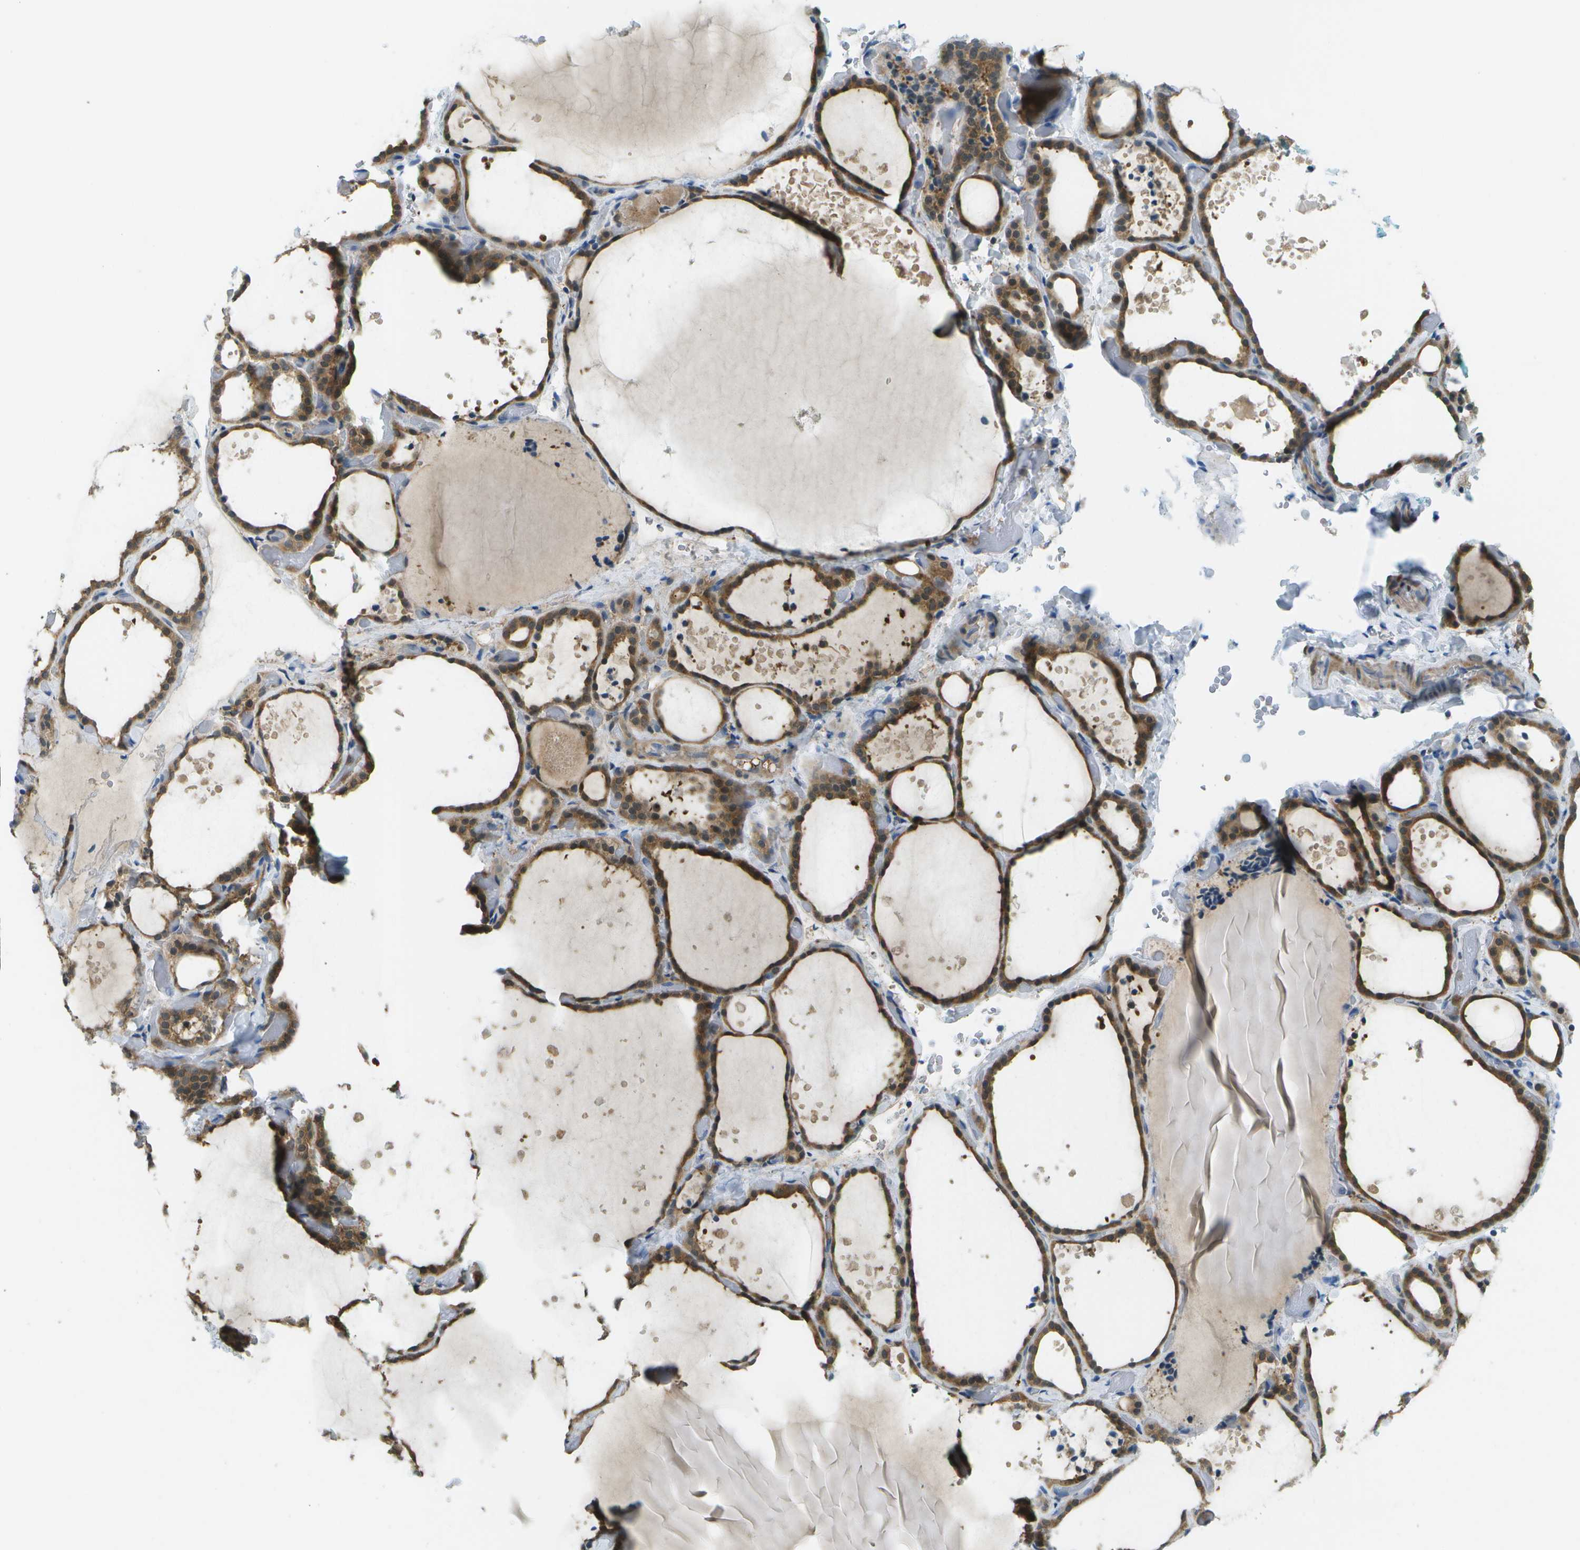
{"staining": {"intensity": "moderate", "quantity": ">75%", "location": "cytoplasmic/membranous,nuclear"}, "tissue": "thyroid gland", "cell_type": "Glandular cells", "image_type": "normal", "snomed": [{"axis": "morphology", "description": "Normal tissue, NOS"}, {"axis": "topography", "description": "Thyroid gland"}], "caption": "Brown immunohistochemical staining in normal human thyroid gland shows moderate cytoplasmic/membranous,nuclear expression in approximately >75% of glandular cells. The staining was performed using DAB (3,3'-diaminobenzidine) to visualize the protein expression in brown, while the nuclei were stained in blue with hematoxylin (Magnification: 20x).", "gene": "CDH23", "patient": {"sex": "female", "age": 44}}